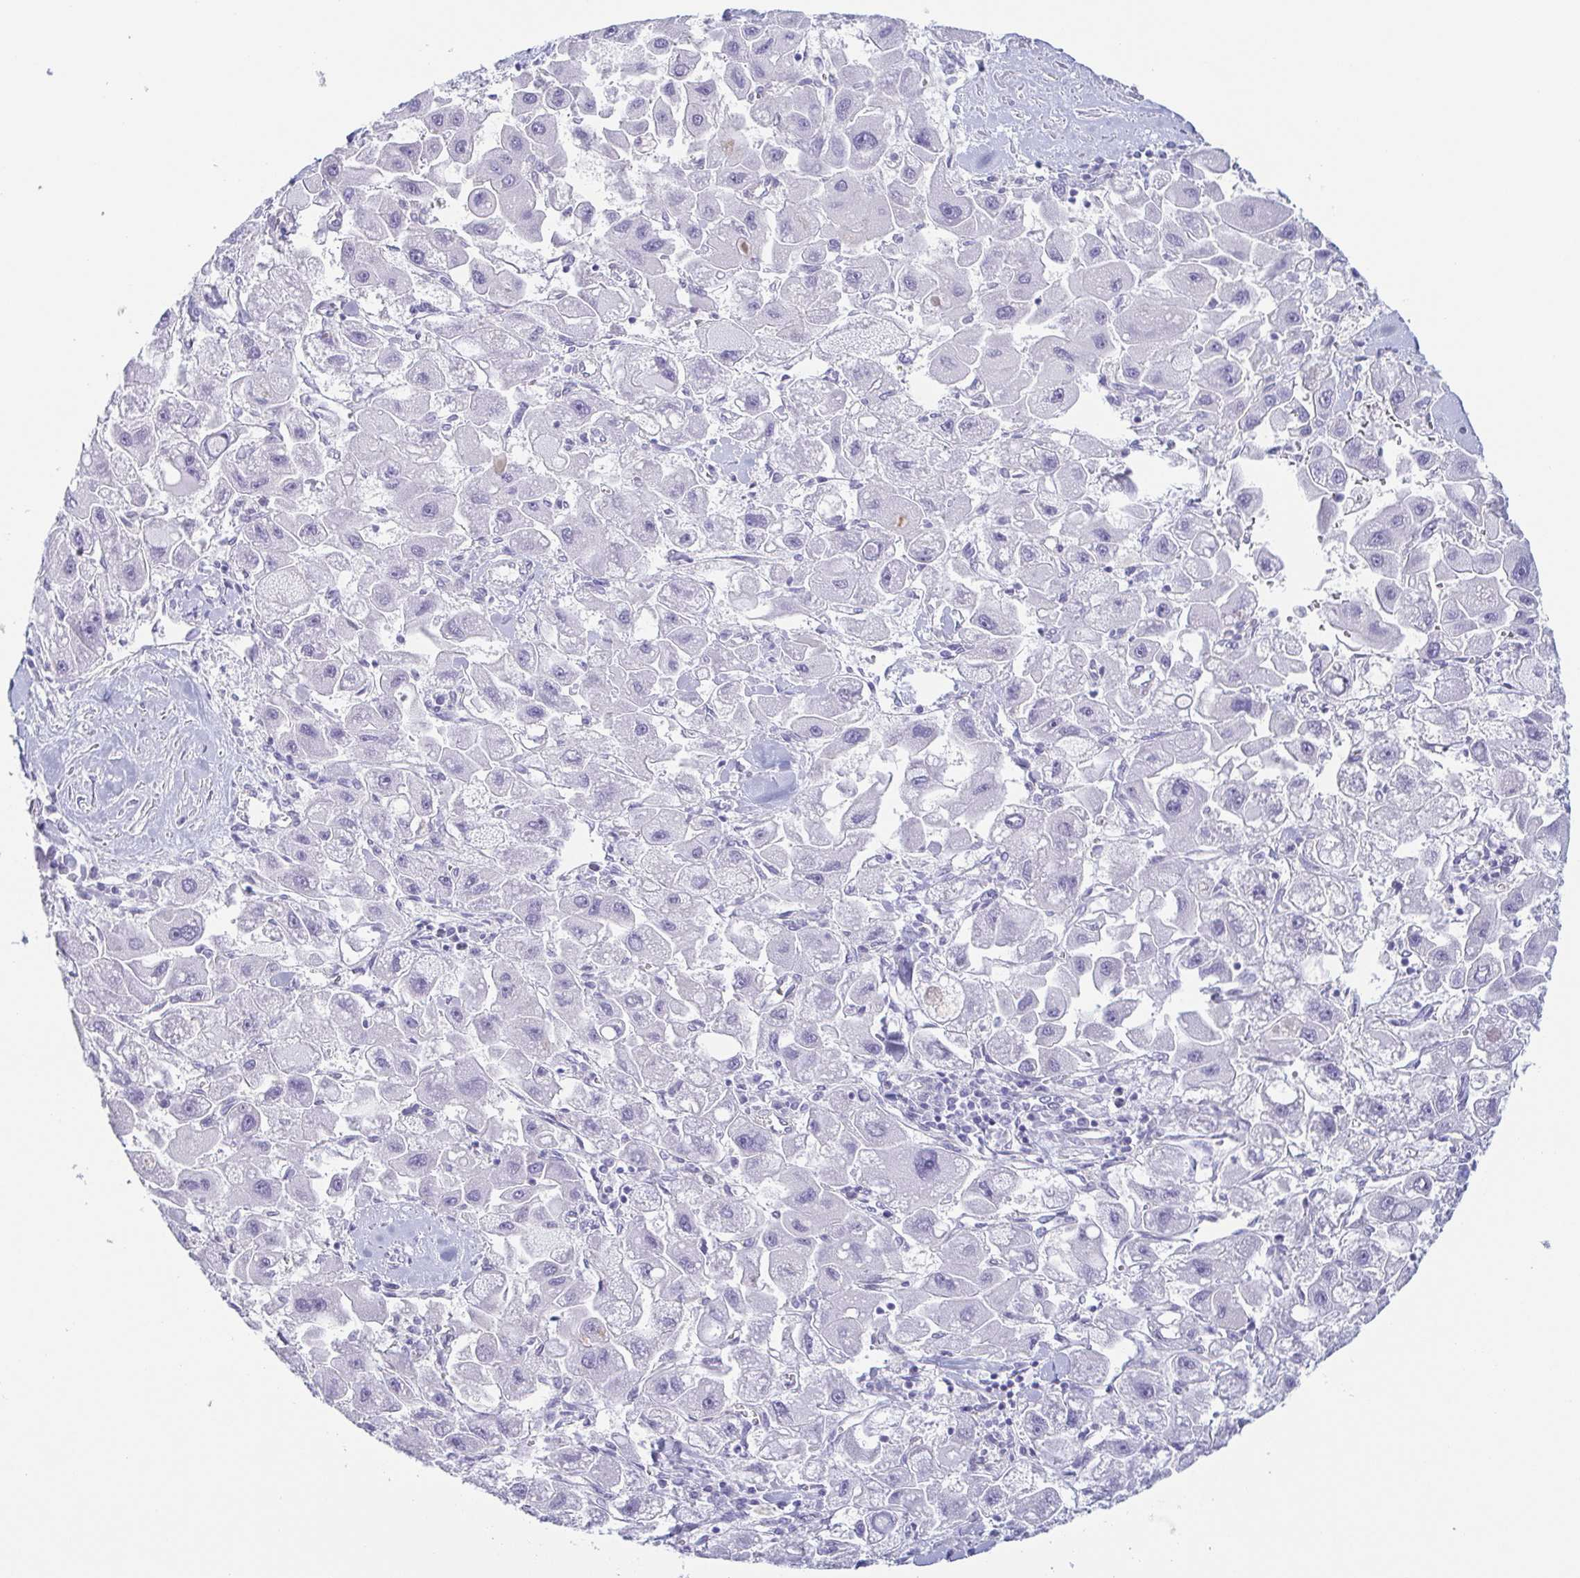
{"staining": {"intensity": "negative", "quantity": "none", "location": "none"}, "tissue": "liver cancer", "cell_type": "Tumor cells", "image_type": "cancer", "snomed": [{"axis": "morphology", "description": "Carcinoma, Hepatocellular, NOS"}, {"axis": "topography", "description": "Liver"}], "caption": "IHC of liver cancer exhibits no expression in tumor cells.", "gene": "PRR4", "patient": {"sex": "male", "age": 24}}